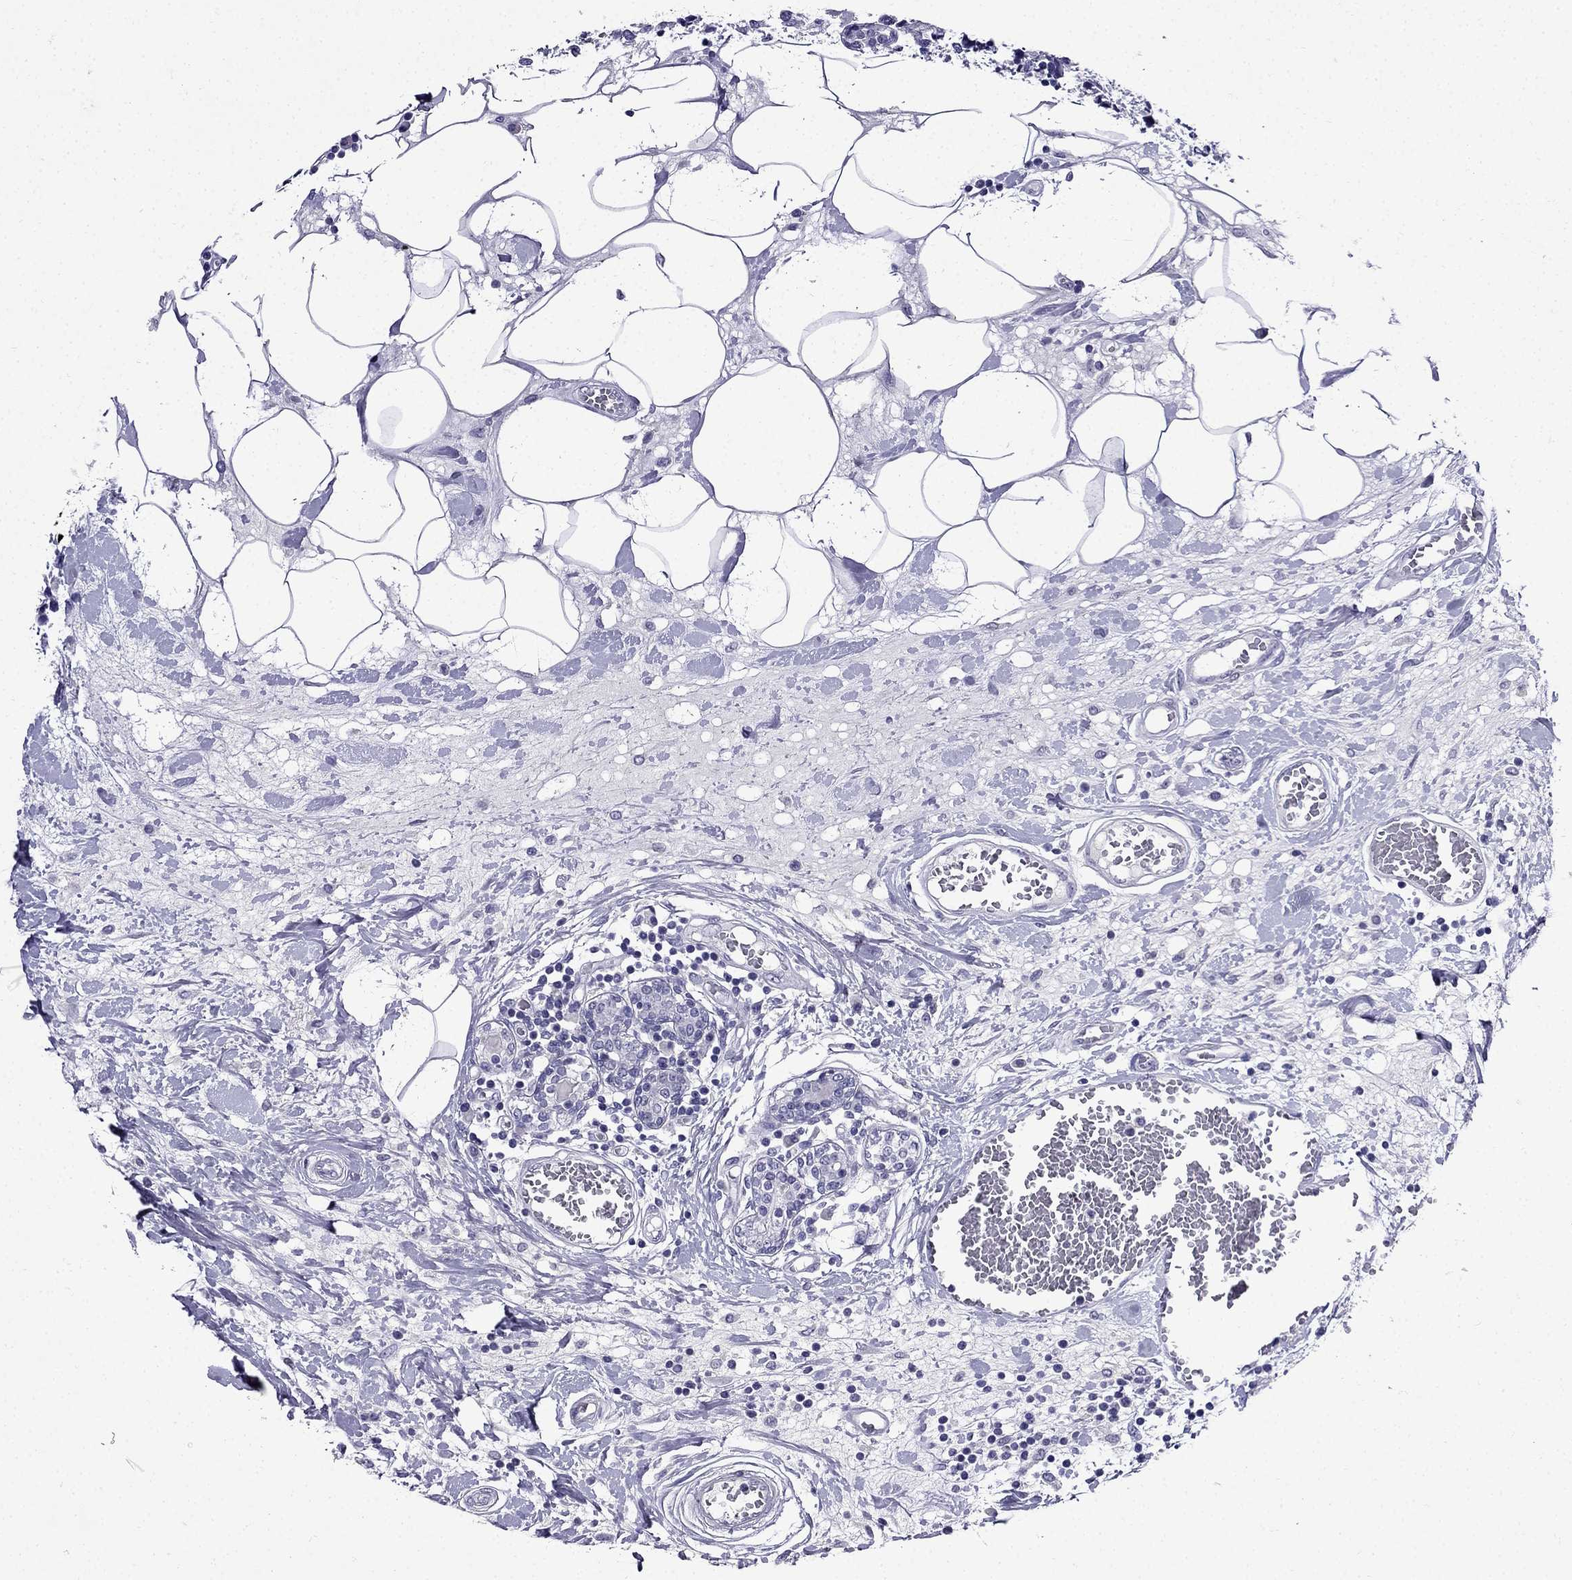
{"staining": {"intensity": "negative", "quantity": "none", "location": "none"}, "tissue": "breast cancer", "cell_type": "Tumor cells", "image_type": "cancer", "snomed": [{"axis": "morphology", "description": "Lobular carcinoma"}, {"axis": "topography", "description": "Breast"}], "caption": "Breast lobular carcinoma stained for a protein using IHC displays no staining tumor cells.", "gene": "DNAH17", "patient": {"sex": "female", "age": 59}}